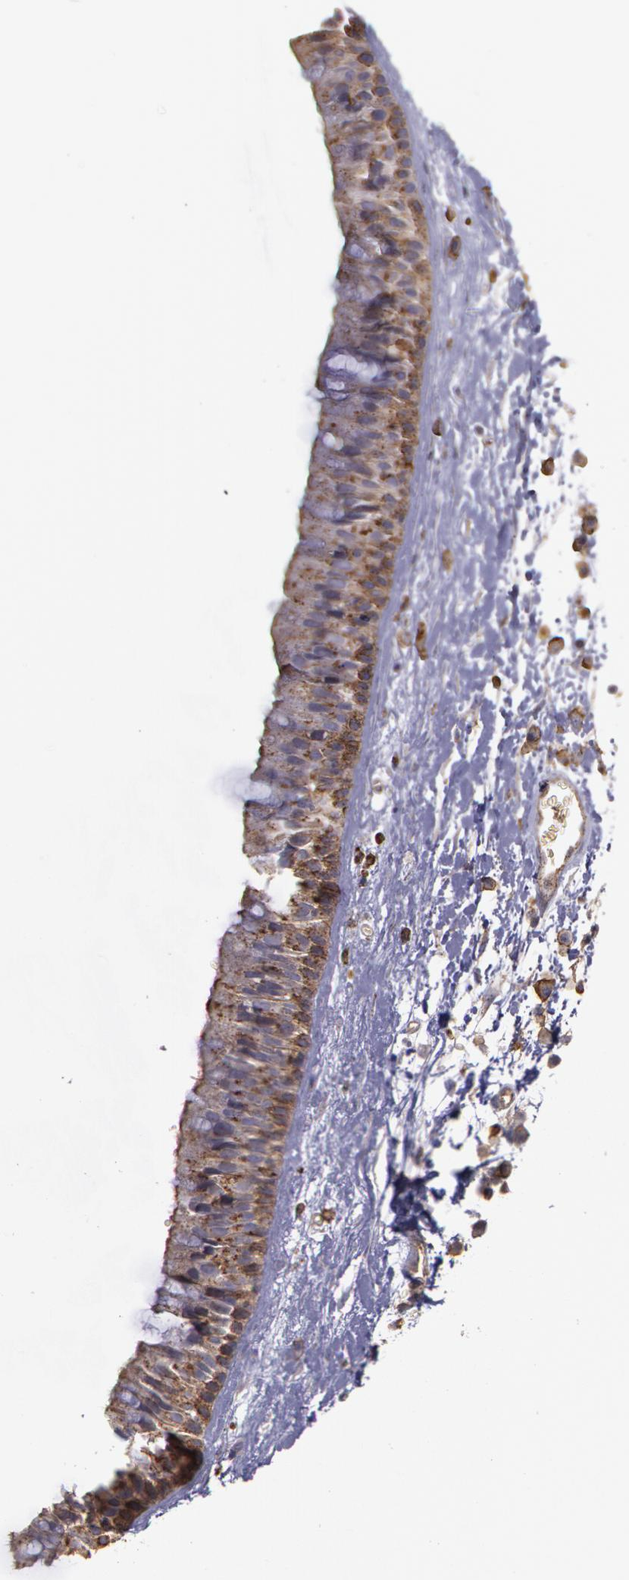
{"staining": {"intensity": "weak", "quantity": ">75%", "location": "cytoplasmic/membranous"}, "tissue": "nasopharynx", "cell_type": "Respiratory epithelial cells", "image_type": "normal", "snomed": [{"axis": "morphology", "description": "Normal tissue, NOS"}, {"axis": "topography", "description": "Nasopharynx"}], "caption": "Normal nasopharynx exhibits weak cytoplasmic/membranous staining in approximately >75% of respiratory epithelial cells, visualized by immunohistochemistry.", "gene": "FLOT2", "patient": {"sex": "male", "age": 13}}